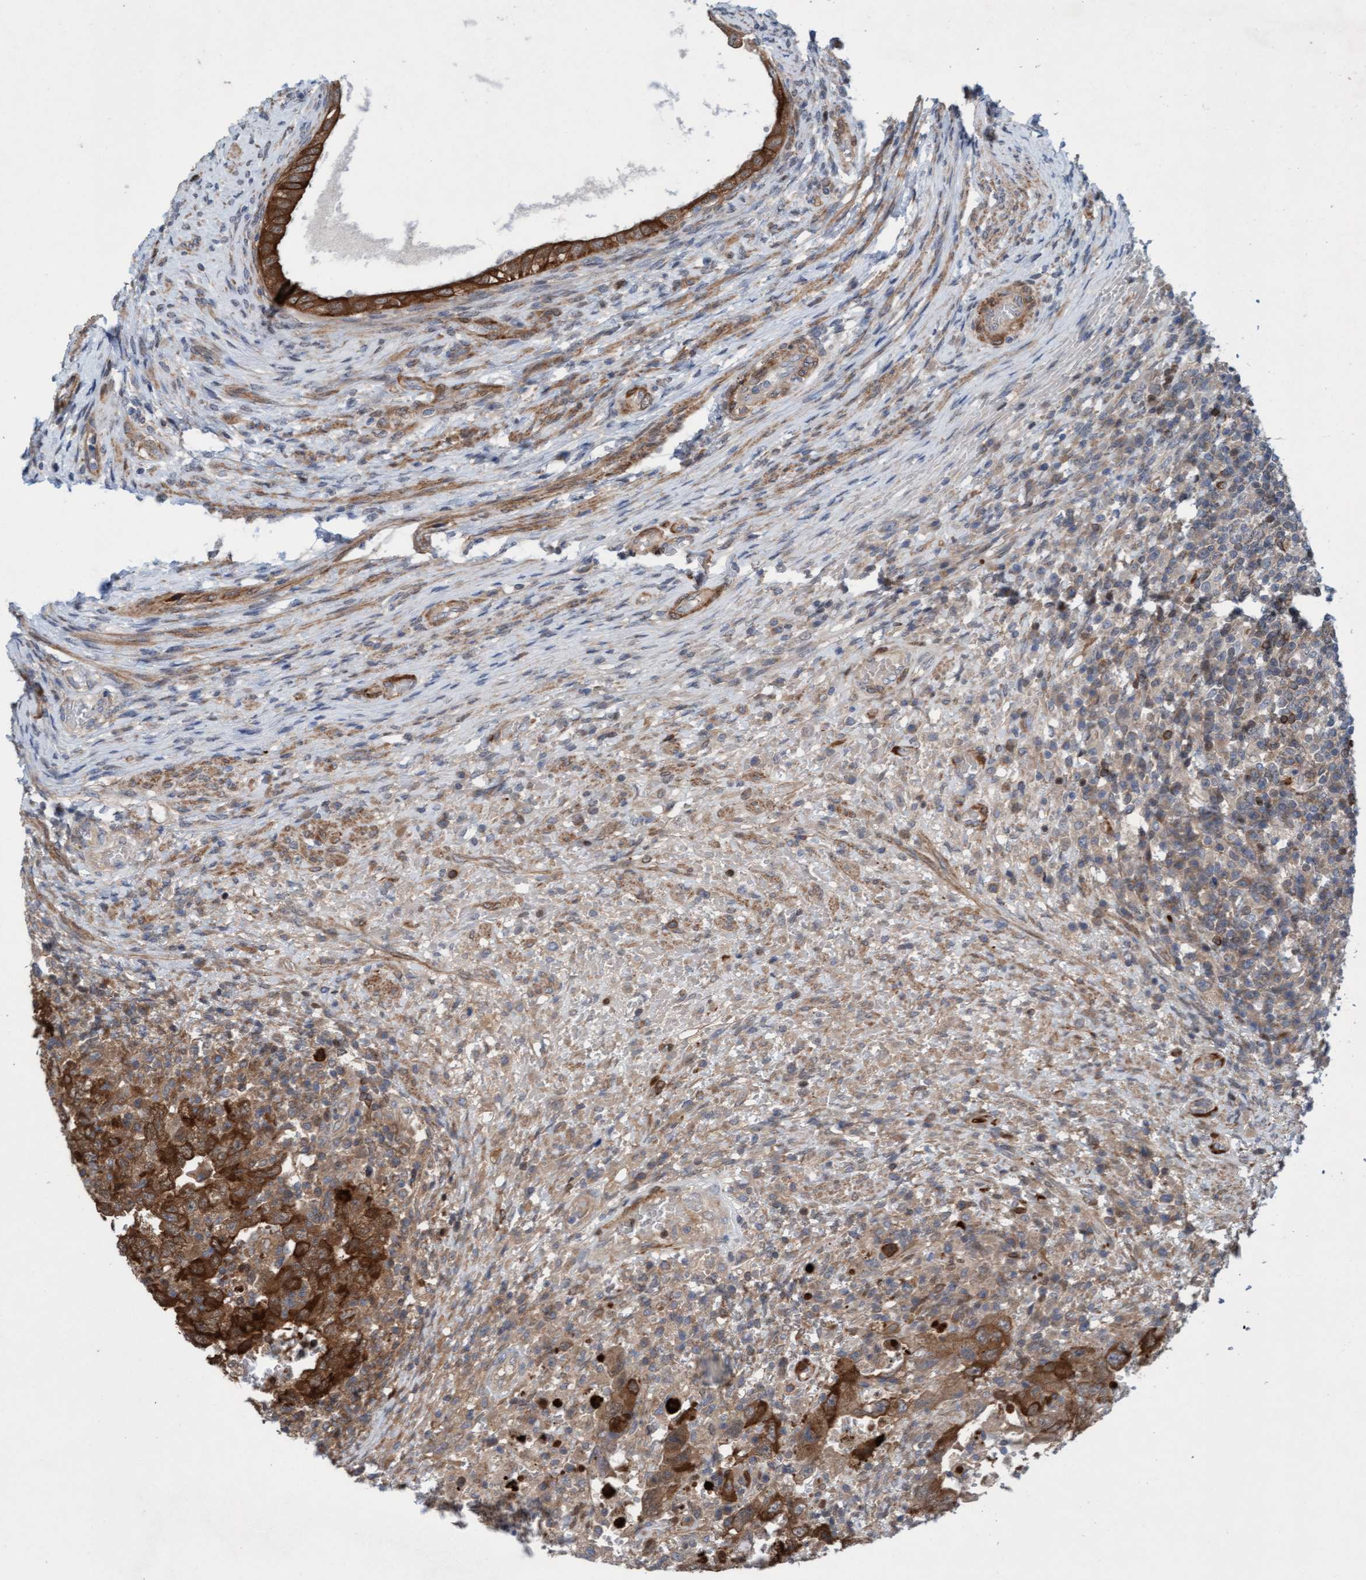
{"staining": {"intensity": "moderate", "quantity": ">75%", "location": "cytoplasmic/membranous"}, "tissue": "testis cancer", "cell_type": "Tumor cells", "image_type": "cancer", "snomed": [{"axis": "morphology", "description": "Carcinoma, Embryonal, NOS"}, {"axis": "topography", "description": "Testis"}], "caption": "IHC (DAB (3,3'-diaminobenzidine)) staining of human testis cancer (embryonal carcinoma) displays moderate cytoplasmic/membranous protein expression in approximately >75% of tumor cells.", "gene": "KLHL25", "patient": {"sex": "male", "age": 26}}